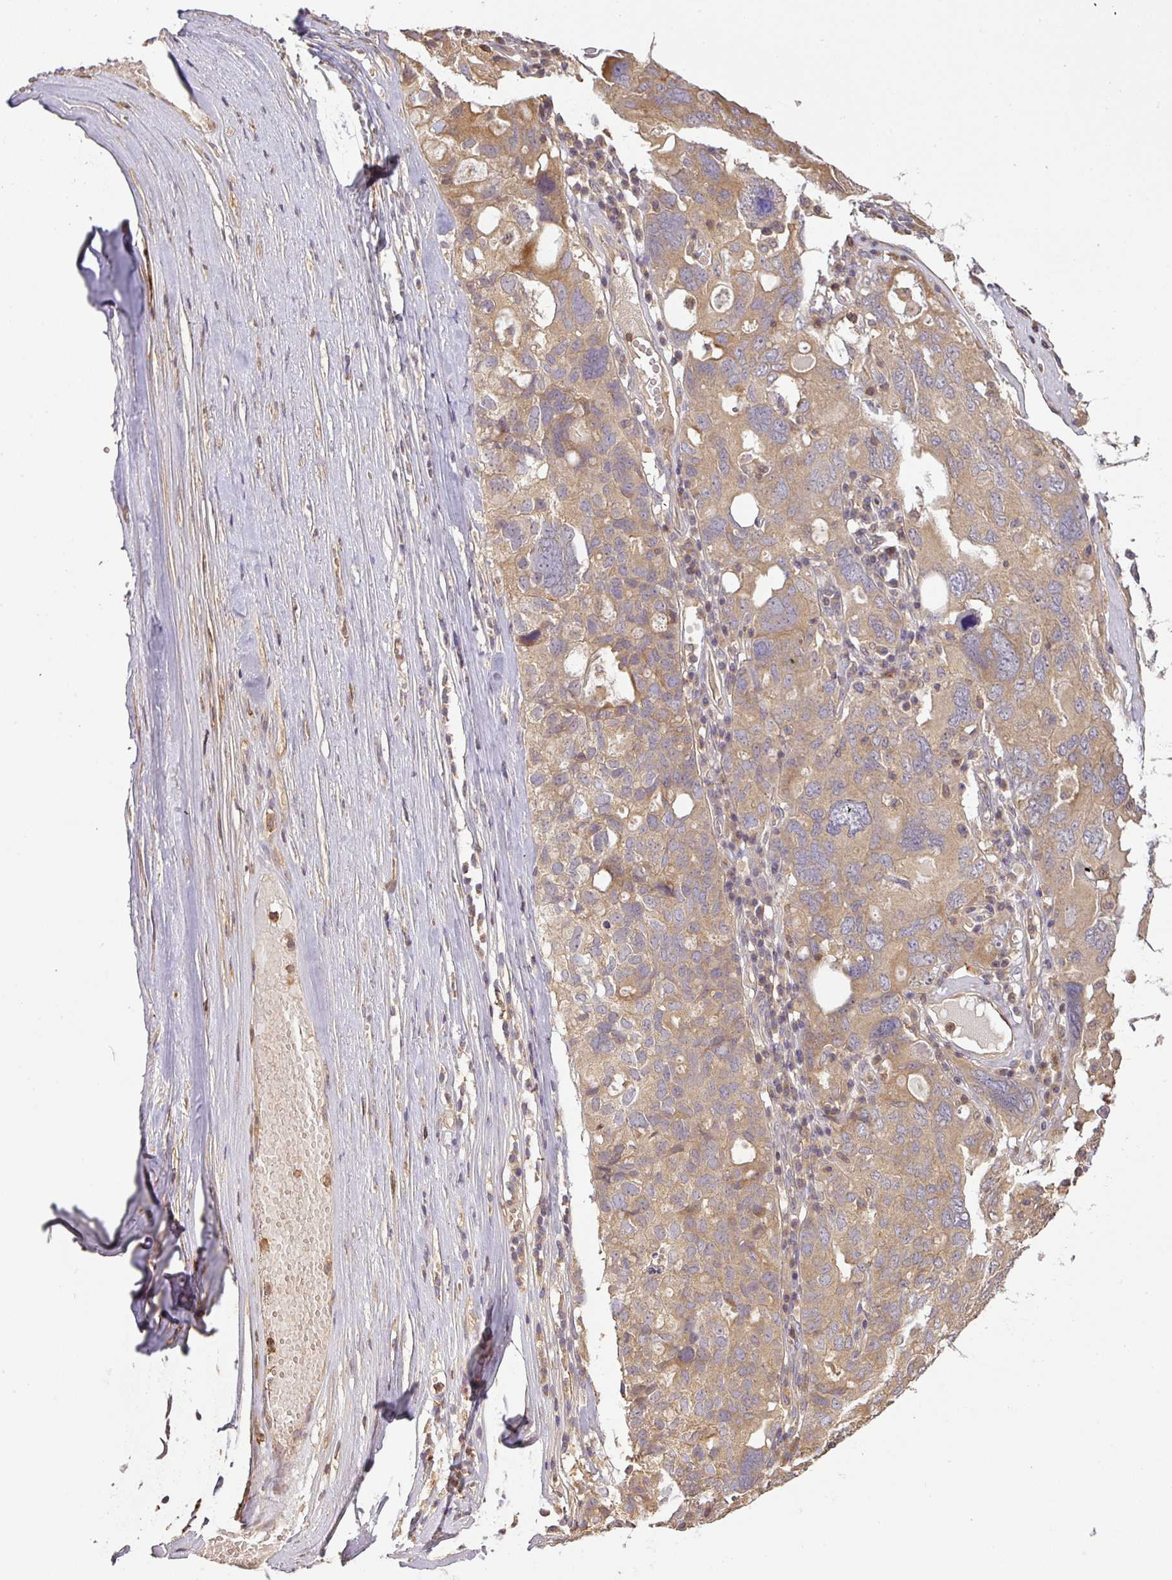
{"staining": {"intensity": "weak", "quantity": "25%-75%", "location": "cytoplasmic/membranous"}, "tissue": "ovarian cancer", "cell_type": "Tumor cells", "image_type": "cancer", "snomed": [{"axis": "morphology", "description": "Carcinoma, endometroid"}, {"axis": "topography", "description": "Ovary"}], "caption": "High-power microscopy captured an immunohistochemistry (IHC) photomicrograph of ovarian cancer (endometroid carcinoma), revealing weak cytoplasmic/membranous staining in approximately 25%-75% of tumor cells.", "gene": "TCL1B", "patient": {"sex": "female", "age": 62}}